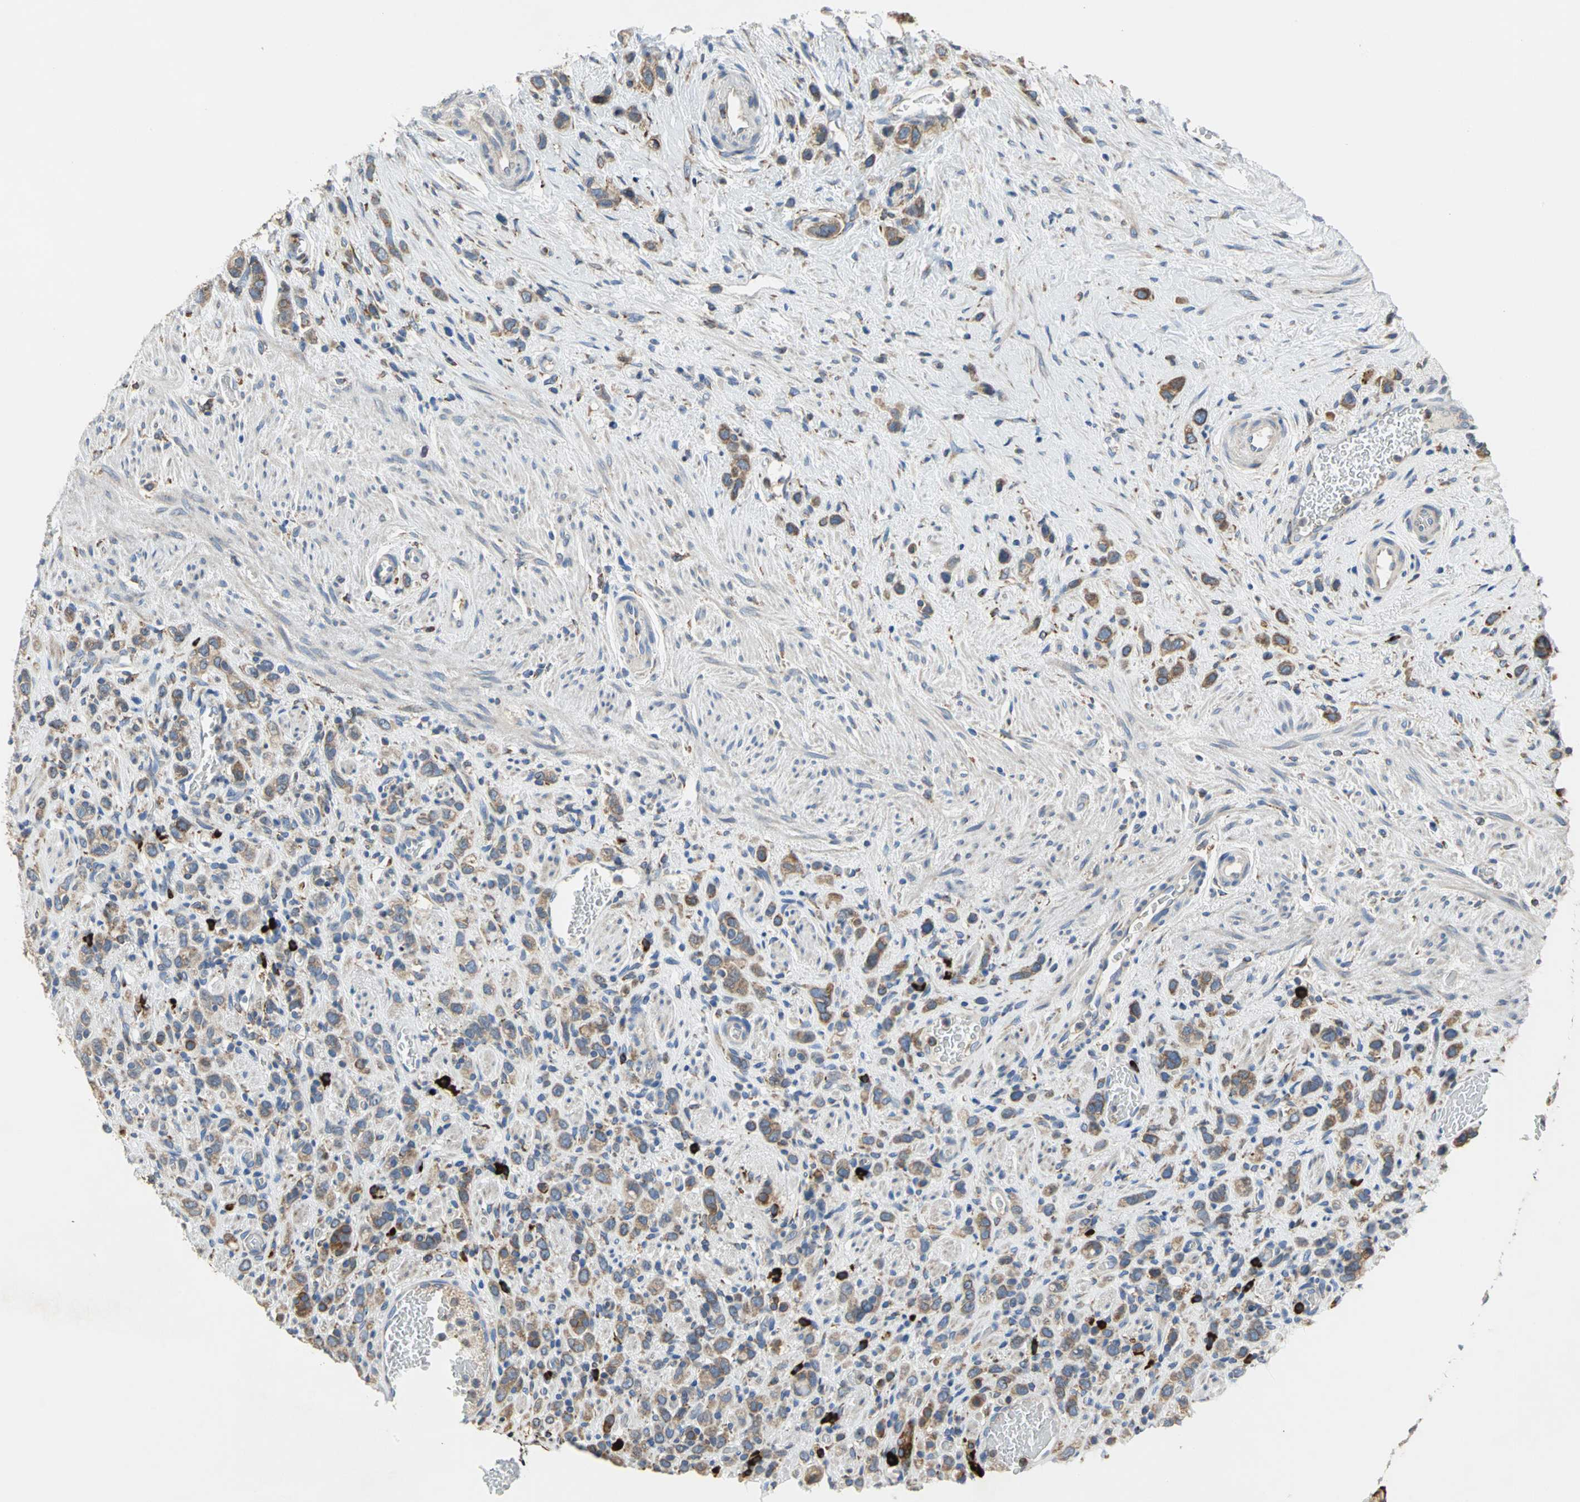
{"staining": {"intensity": "weak", "quantity": "25%-75%", "location": "cytoplasmic/membranous"}, "tissue": "stomach cancer", "cell_type": "Tumor cells", "image_type": "cancer", "snomed": [{"axis": "morphology", "description": "Normal tissue, NOS"}, {"axis": "morphology", "description": "Adenocarcinoma, NOS"}, {"axis": "morphology", "description": "Adenocarcinoma, High grade"}, {"axis": "topography", "description": "Stomach, upper"}, {"axis": "topography", "description": "Stomach"}], "caption": "DAB (3,3'-diaminobenzidine) immunohistochemical staining of stomach cancer reveals weak cytoplasmic/membranous protein positivity in about 25%-75% of tumor cells.", "gene": "SDF2L1", "patient": {"sex": "female", "age": 65}}